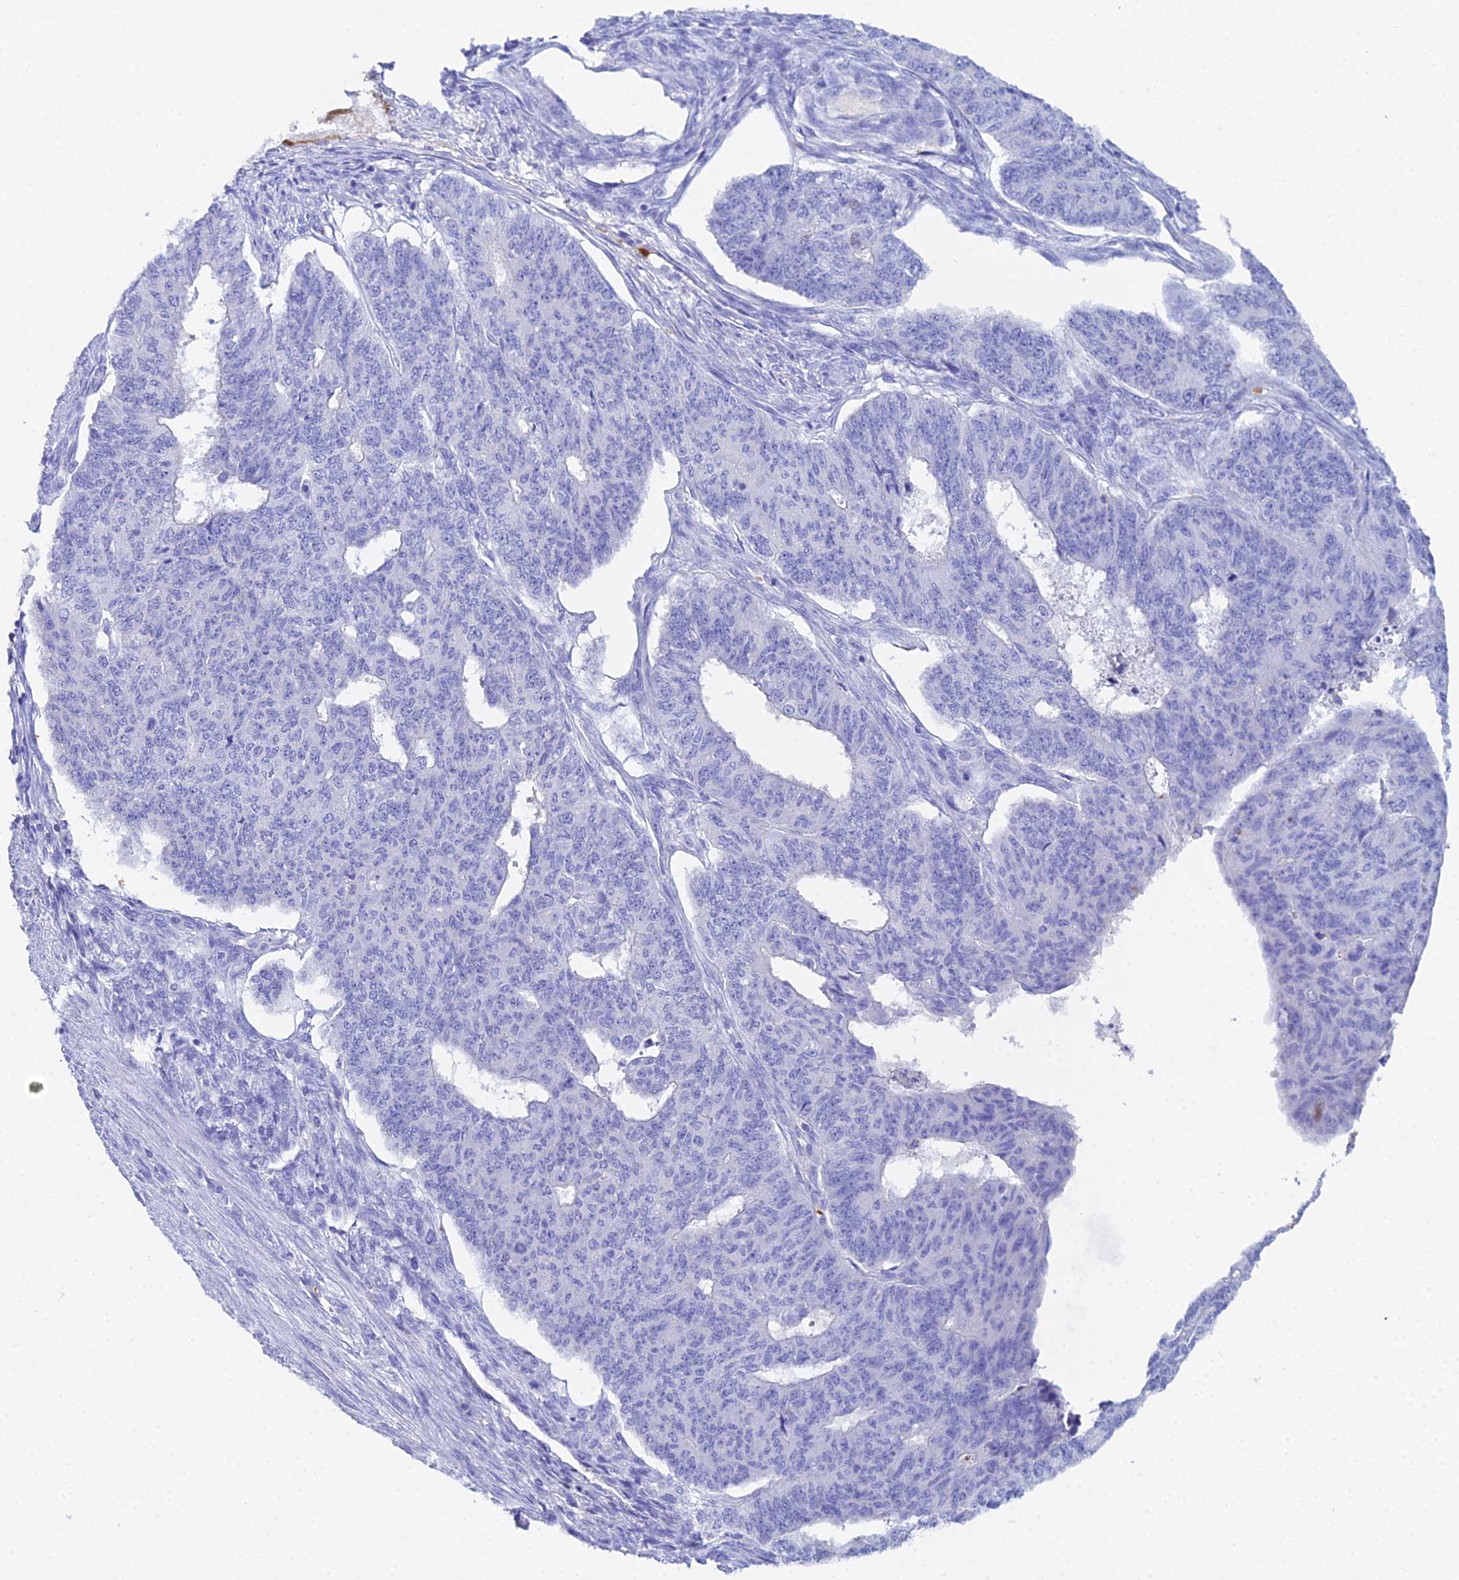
{"staining": {"intensity": "negative", "quantity": "none", "location": "none"}, "tissue": "endometrial cancer", "cell_type": "Tumor cells", "image_type": "cancer", "snomed": [{"axis": "morphology", "description": "Adenocarcinoma, NOS"}, {"axis": "topography", "description": "Endometrium"}], "caption": "Endometrial cancer (adenocarcinoma) stained for a protein using immunohistochemistry (IHC) displays no staining tumor cells.", "gene": "CELA3A", "patient": {"sex": "female", "age": 32}}